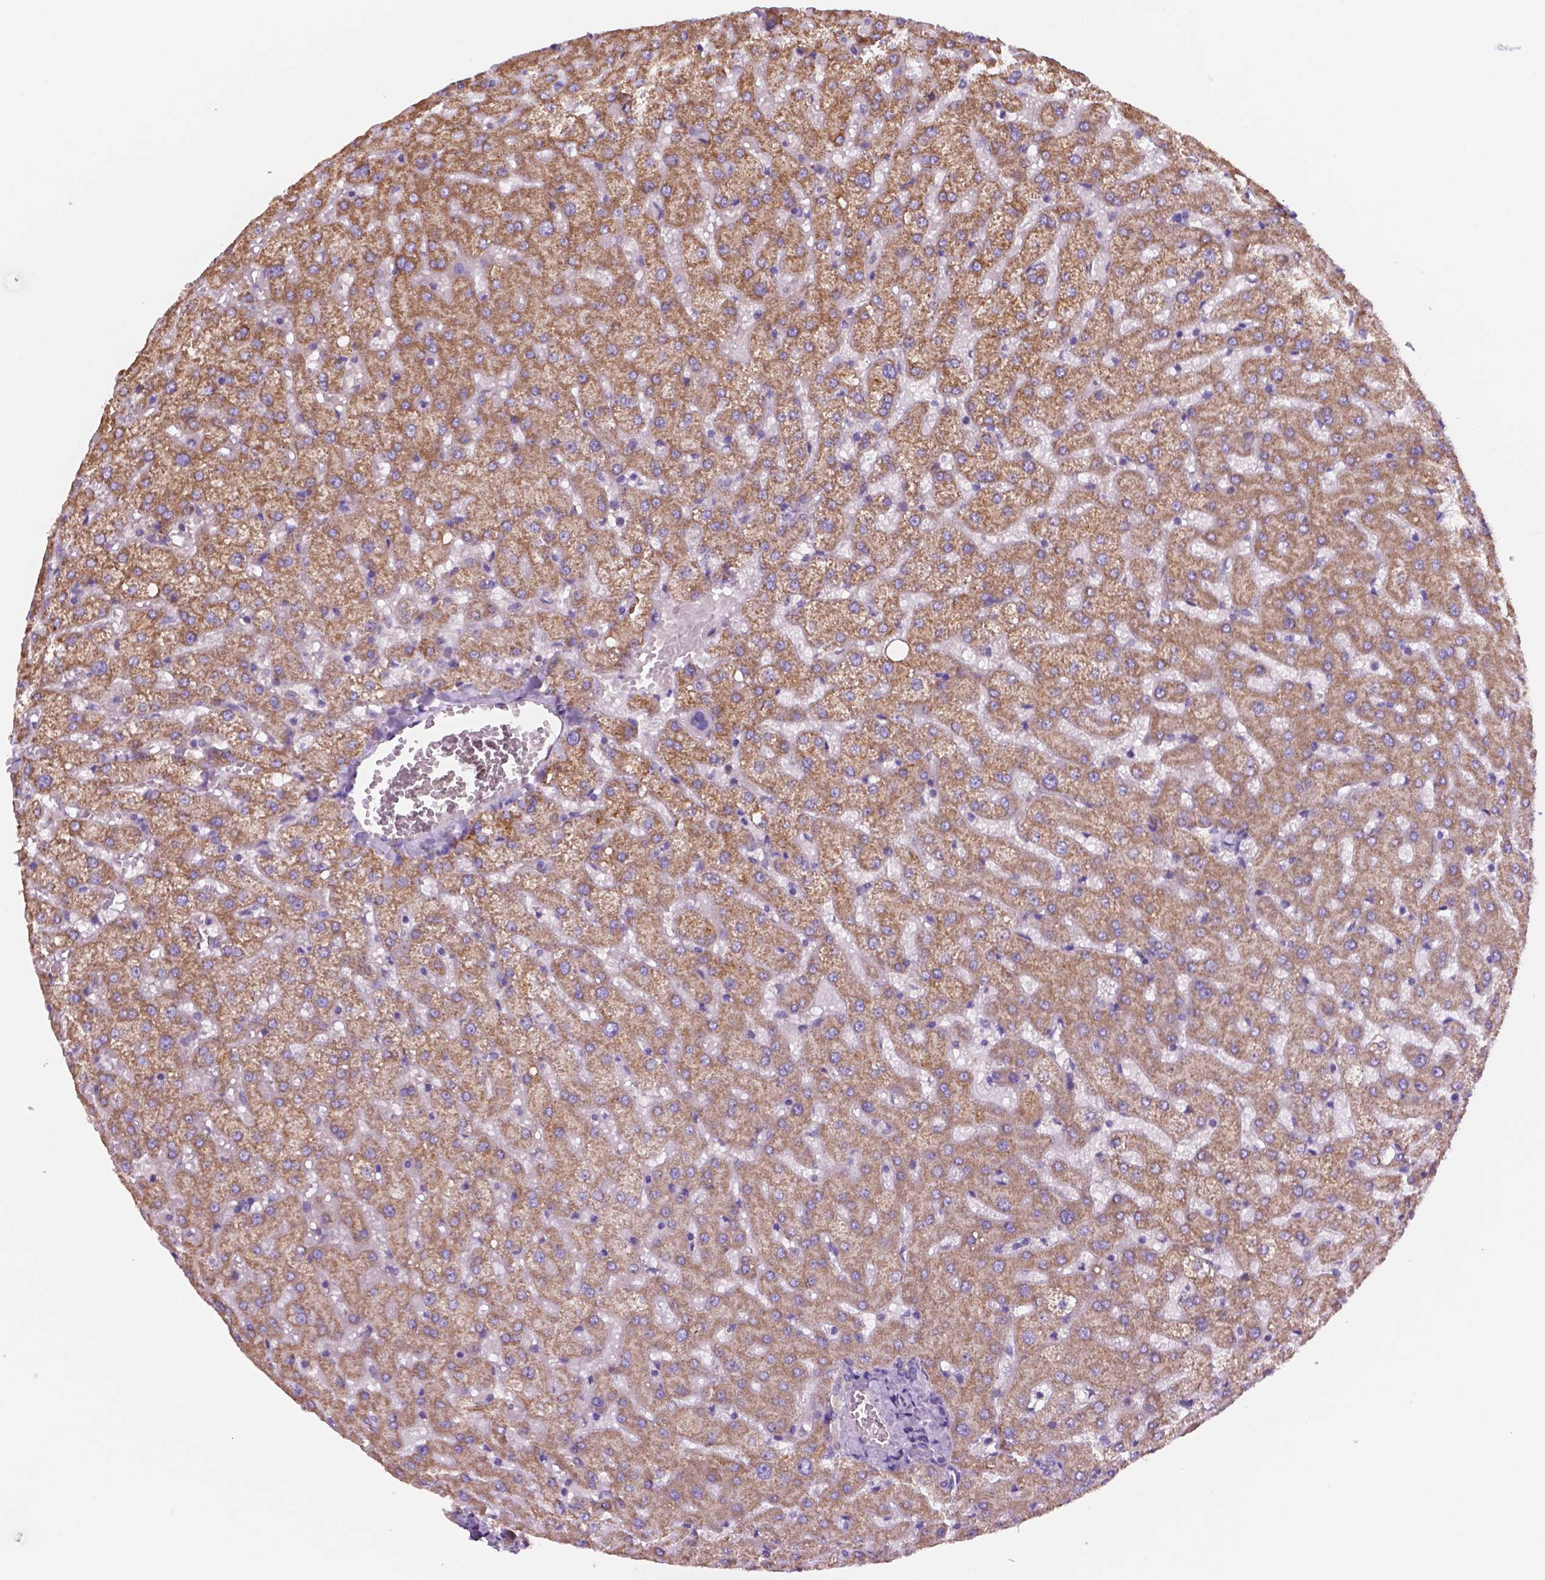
{"staining": {"intensity": "negative", "quantity": "none", "location": "none"}, "tissue": "liver", "cell_type": "Cholangiocytes", "image_type": "normal", "snomed": [{"axis": "morphology", "description": "Normal tissue, NOS"}, {"axis": "topography", "description": "Liver"}], "caption": "Immunohistochemistry histopathology image of normal human liver stained for a protein (brown), which displays no expression in cholangiocytes. (DAB (3,3'-diaminobenzidine) immunohistochemistry with hematoxylin counter stain).", "gene": "MKRN2OS", "patient": {"sex": "female", "age": 50}}